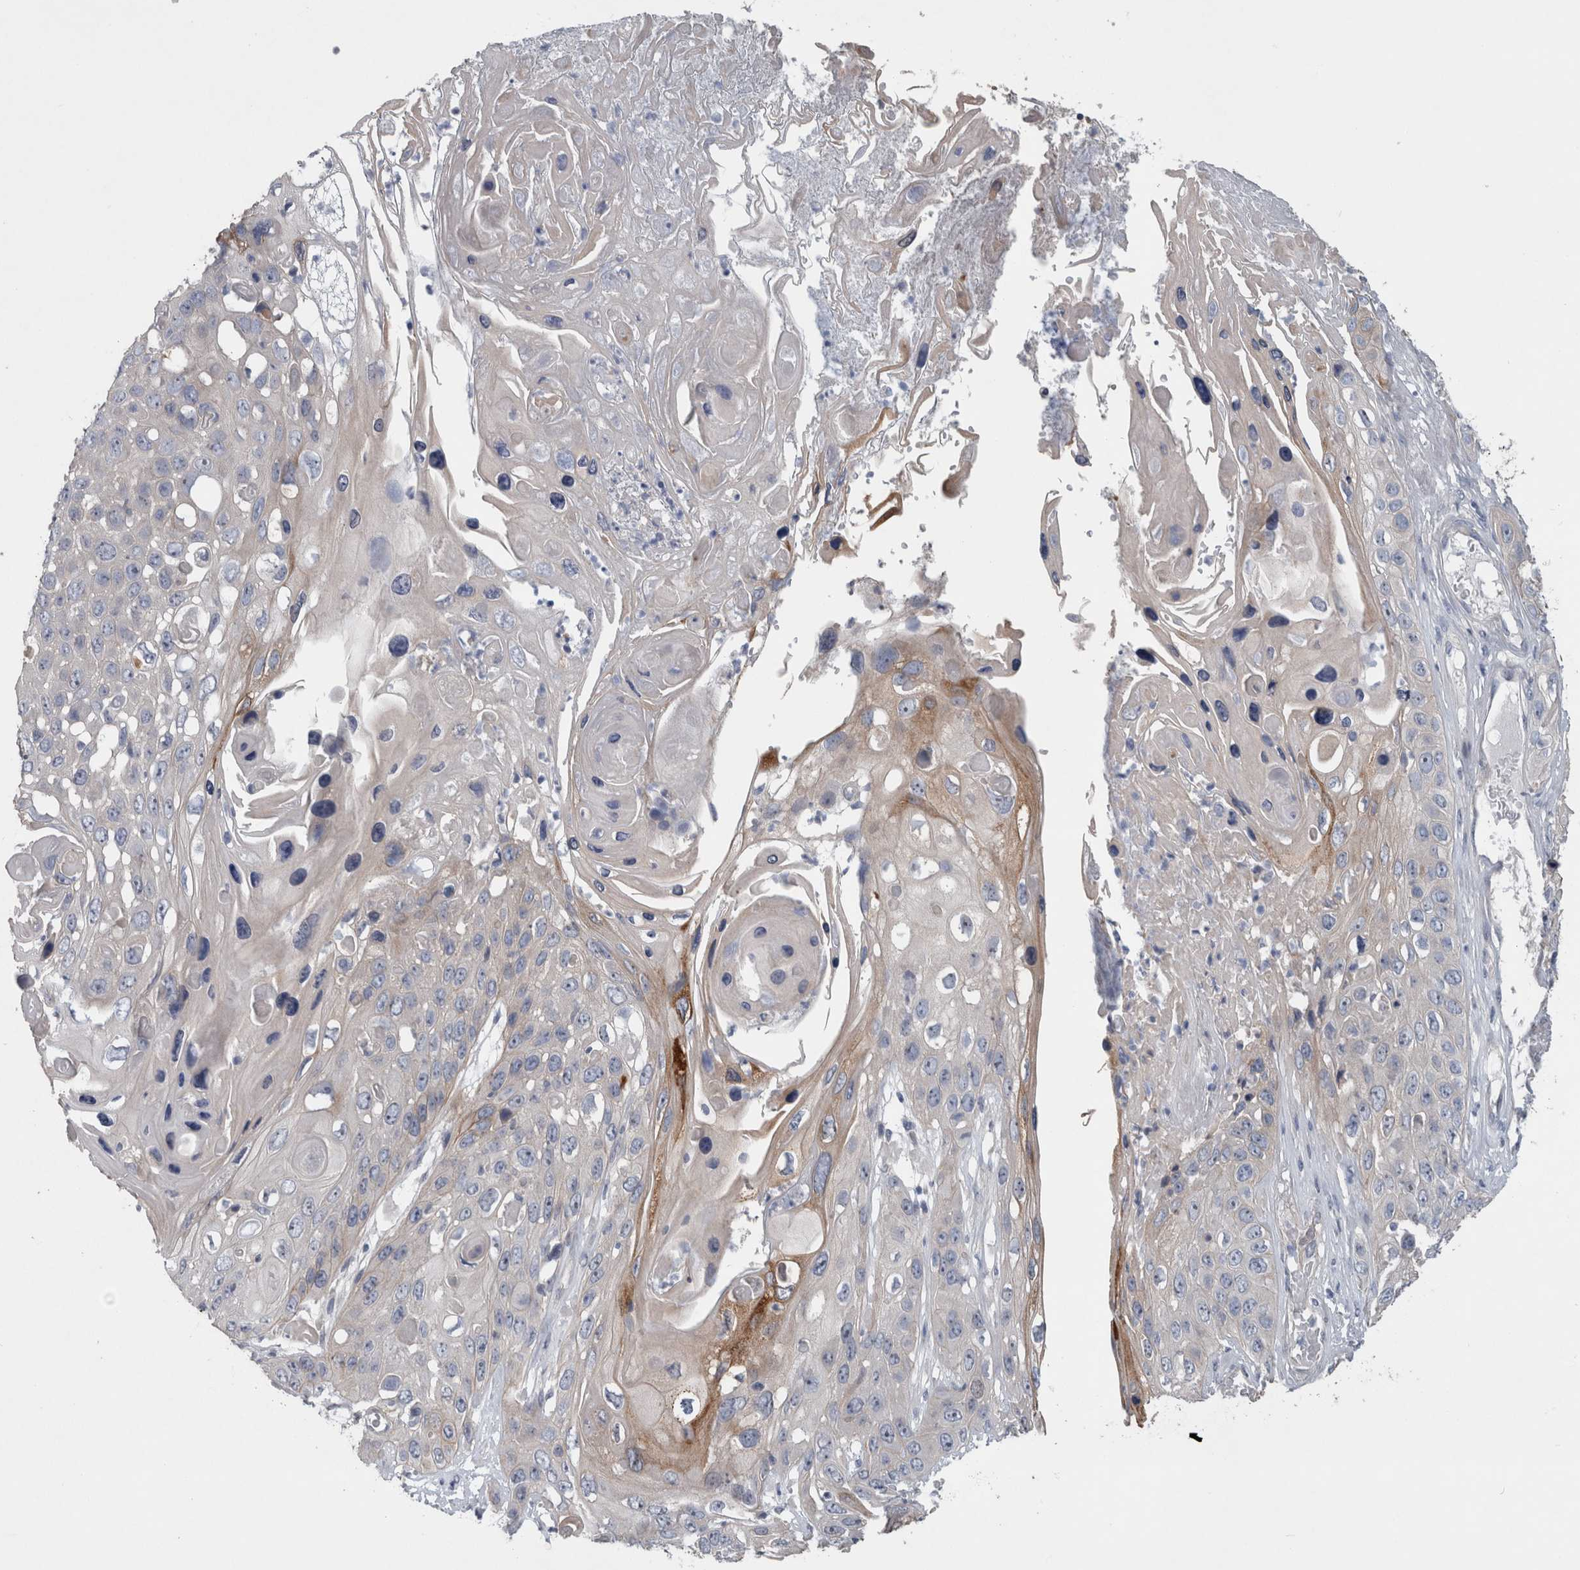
{"staining": {"intensity": "negative", "quantity": "none", "location": "none"}, "tissue": "skin cancer", "cell_type": "Tumor cells", "image_type": "cancer", "snomed": [{"axis": "morphology", "description": "Squamous cell carcinoma, NOS"}, {"axis": "topography", "description": "Skin"}], "caption": "Tumor cells show no significant protein staining in skin cancer (squamous cell carcinoma).", "gene": "BCAM", "patient": {"sex": "male", "age": 55}}